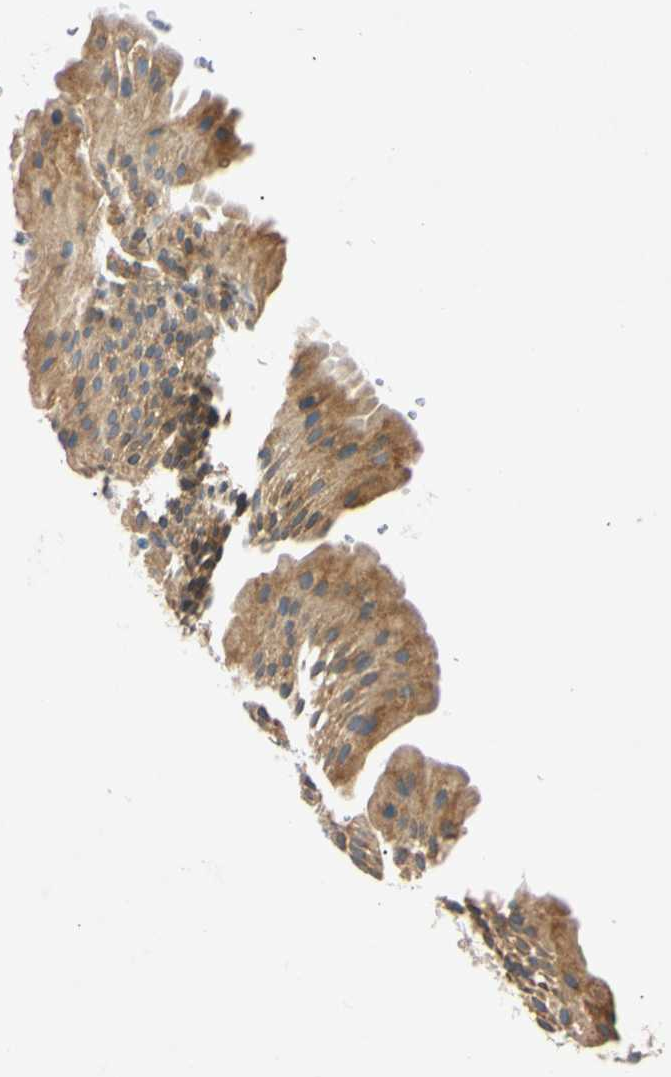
{"staining": {"intensity": "moderate", "quantity": ">75%", "location": "cytoplasmic/membranous"}, "tissue": "urothelial cancer", "cell_type": "Tumor cells", "image_type": "cancer", "snomed": [{"axis": "morphology", "description": "Urothelial carcinoma, Low grade"}, {"axis": "topography", "description": "Smooth muscle"}, {"axis": "topography", "description": "Urinary bladder"}], "caption": "Urothelial cancer stained for a protein (brown) shows moderate cytoplasmic/membranous positive staining in approximately >75% of tumor cells.", "gene": "DNAJB12", "patient": {"sex": "male", "age": 60}}